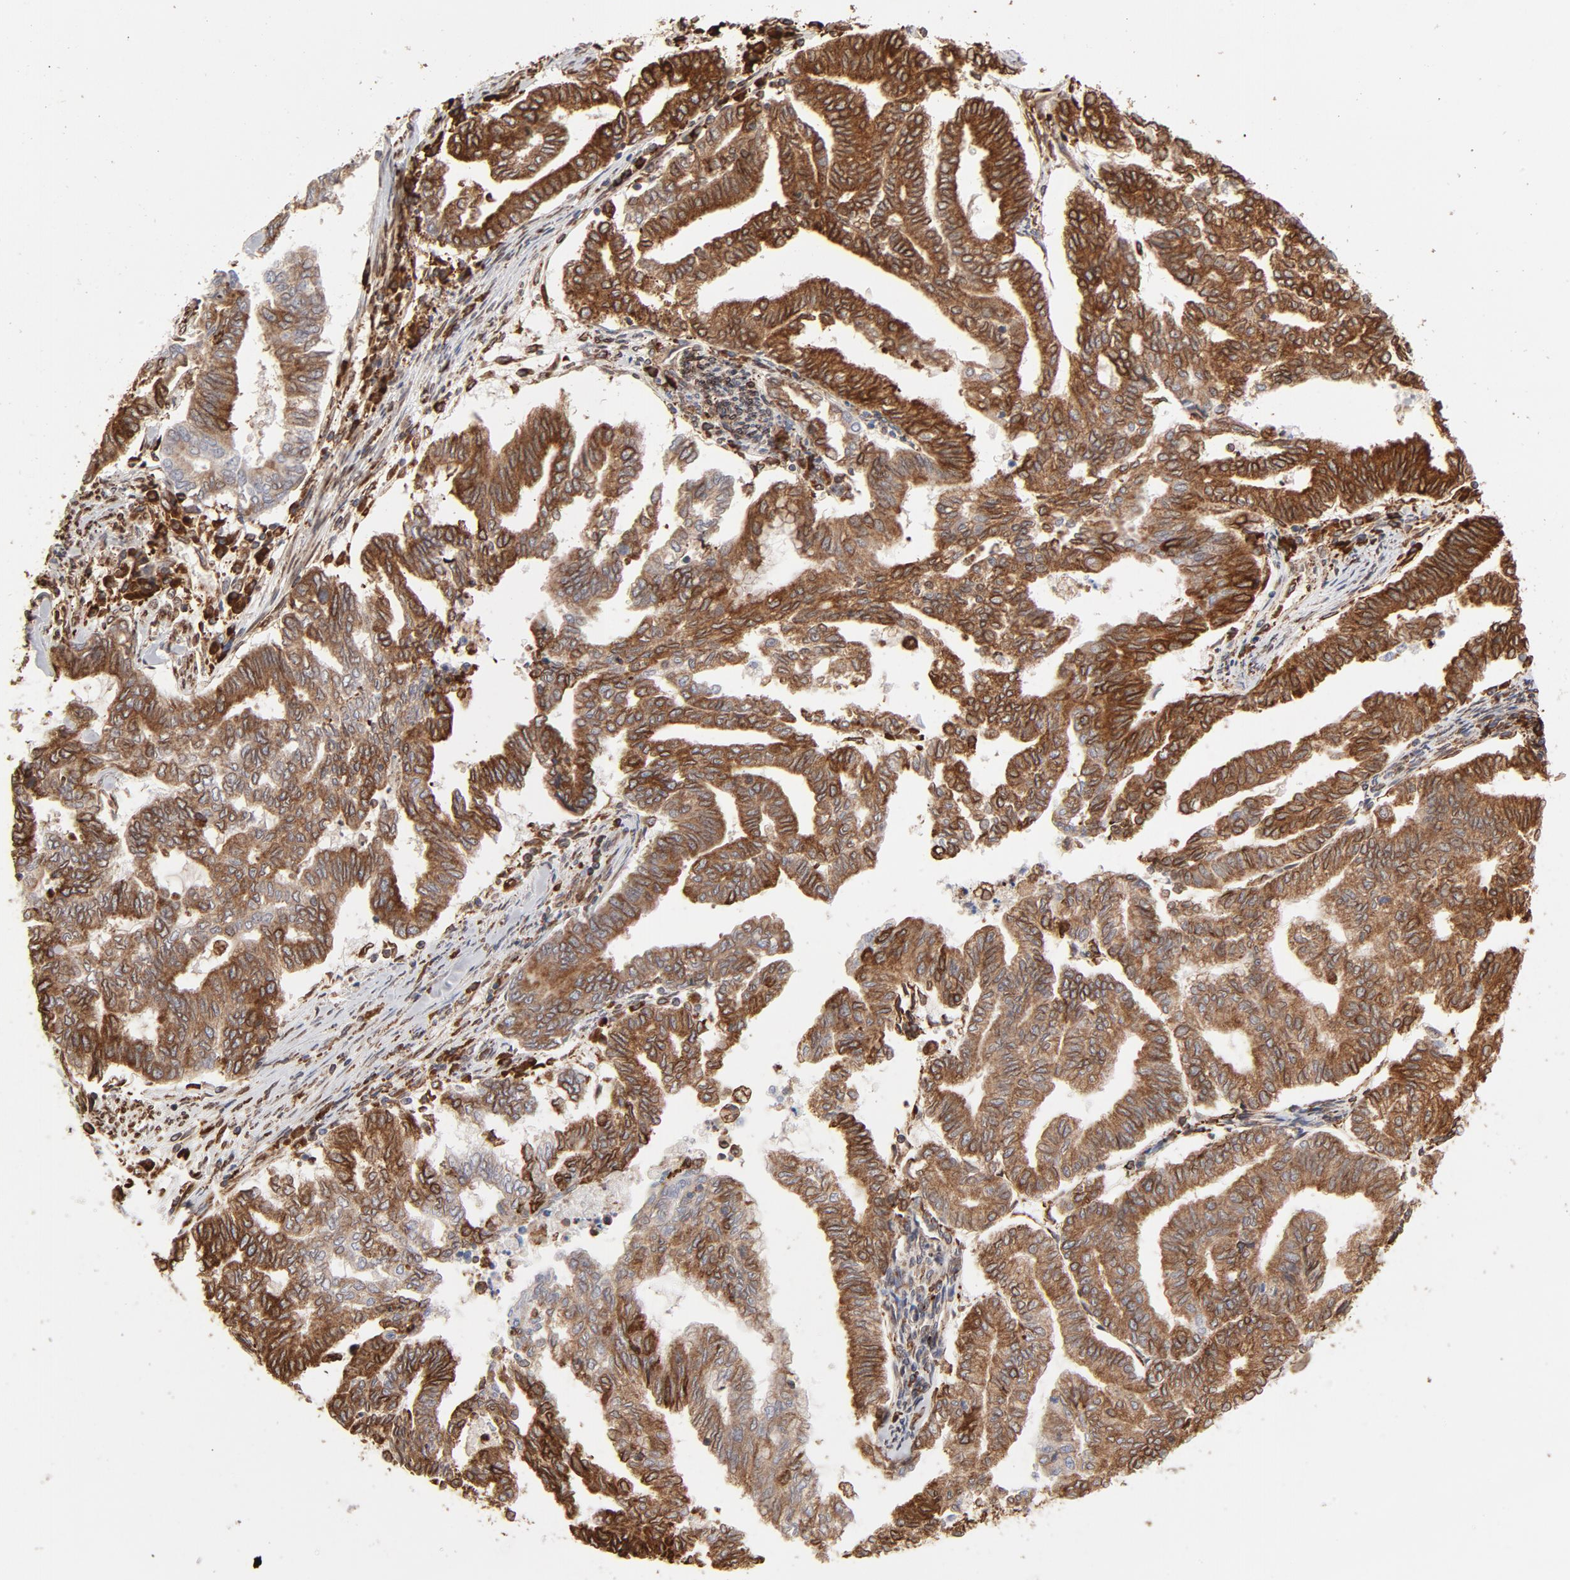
{"staining": {"intensity": "strong", "quantity": ">75%", "location": "cytoplasmic/membranous"}, "tissue": "endometrial cancer", "cell_type": "Tumor cells", "image_type": "cancer", "snomed": [{"axis": "morphology", "description": "Adenocarcinoma, NOS"}, {"axis": "topography", "description": "Endometrium"}], "caption": "Tumor cells reveal strong cytoplasmic/membranous expression in approximately >75% of cells in endometrial adenocarcinoma. The staining was performed using DAB (3,3'-diaminobenzidine) to visualize the protein expression in brown, while the nuclei were stained in blue with hematoxylin (Magnification: 20x).", "gene": "CANX", "patient": {"sex": "female", "age": 79}}